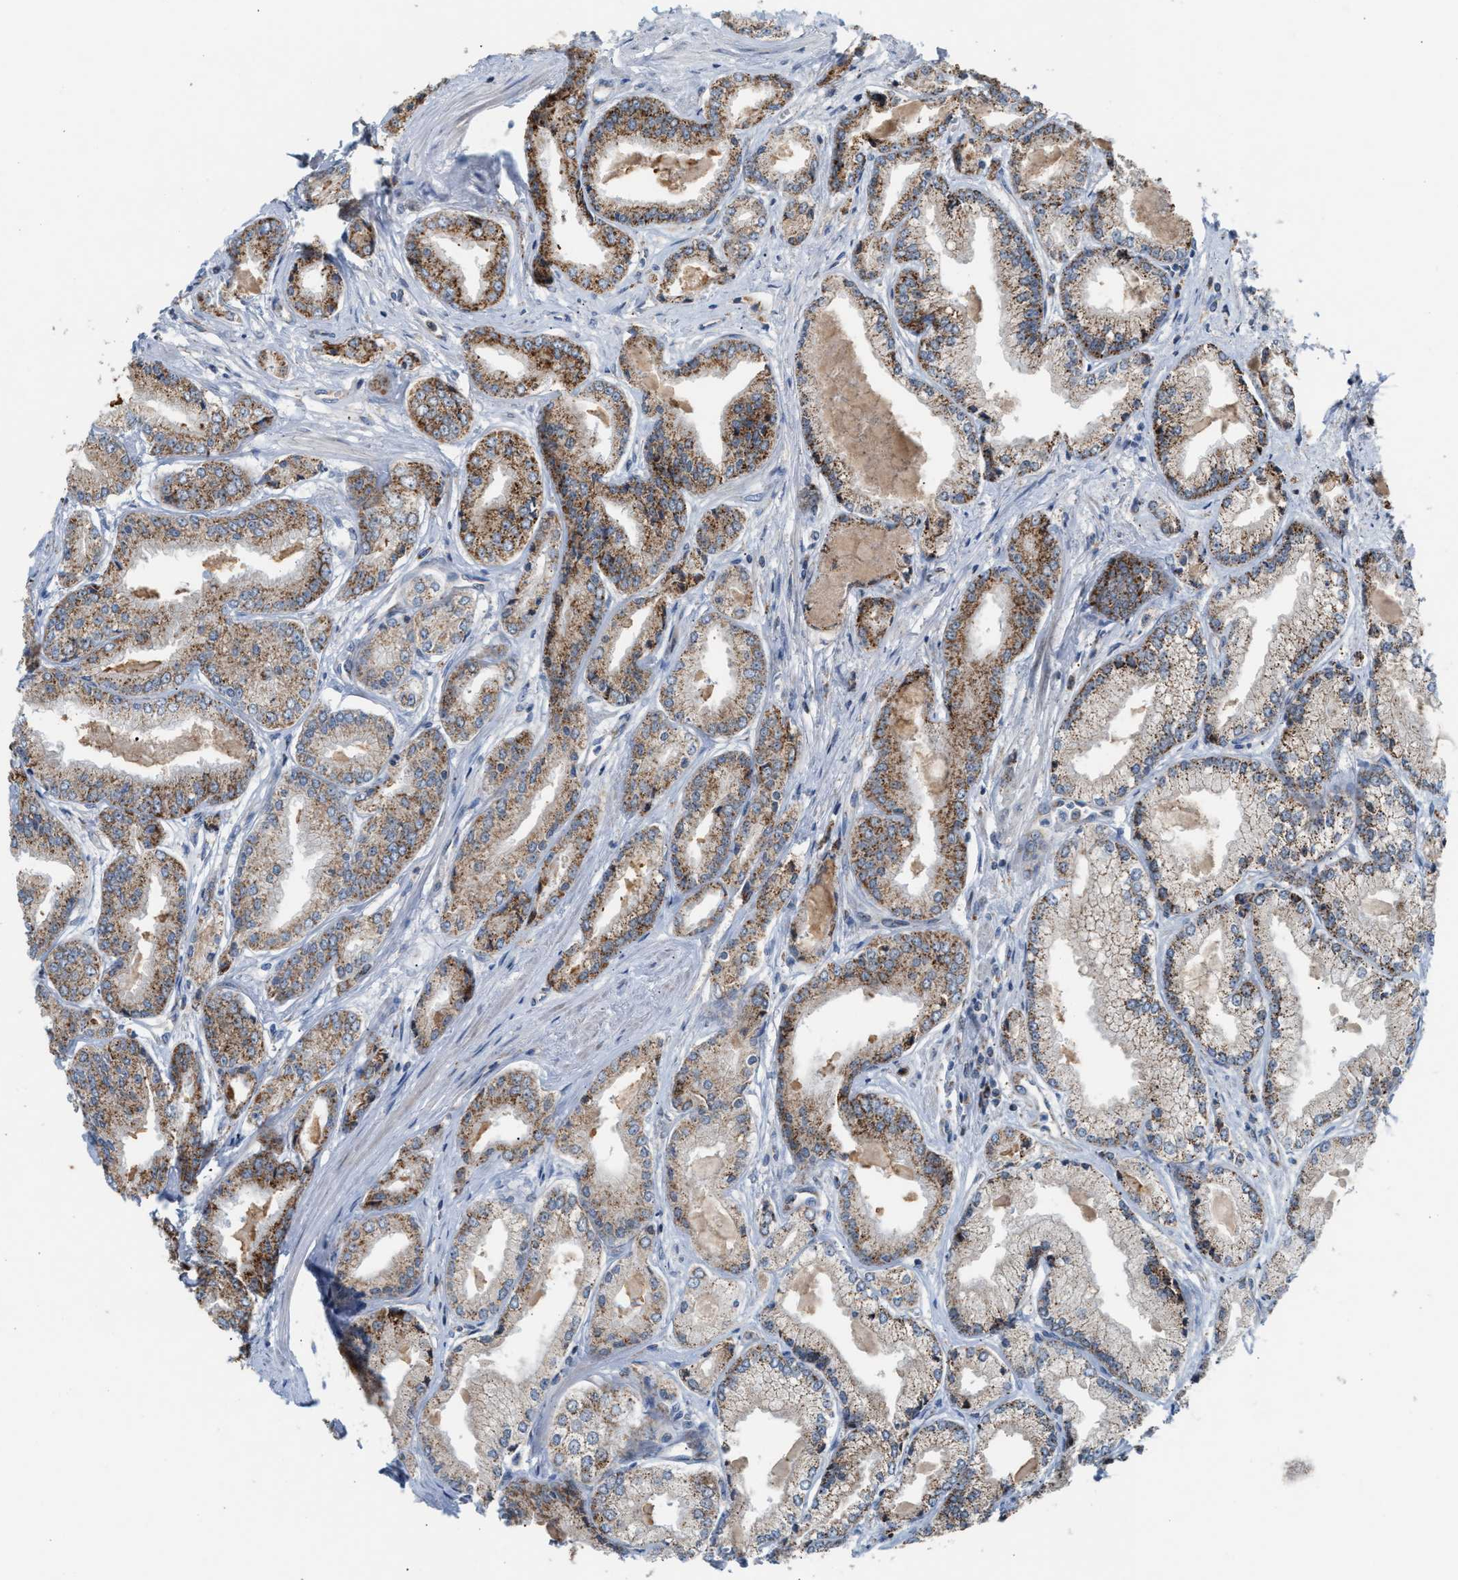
{"staining": {"intensity": "moderate", "quantity": ">75%", "location": "cytoplasmic/membranous"}, "tissue": "prostate cancer", "cell_type": "Tumor cells", "image_type": "cancer", "snomed": [{"axis": "morphology", "description": "Adenocarcinoma, Low grade"}, {"axis": "topography", "description": "Prostate"}], "caption": "DAB immunohistochemical staining of prostate cancer (low-grade adenocarcinoma) displays moderate cytoplasmic/membranous protein positivity in approximately >75% of tumor cells.", "gene": "PMPCA", "patient": {"sex": "male", "age": 52}}